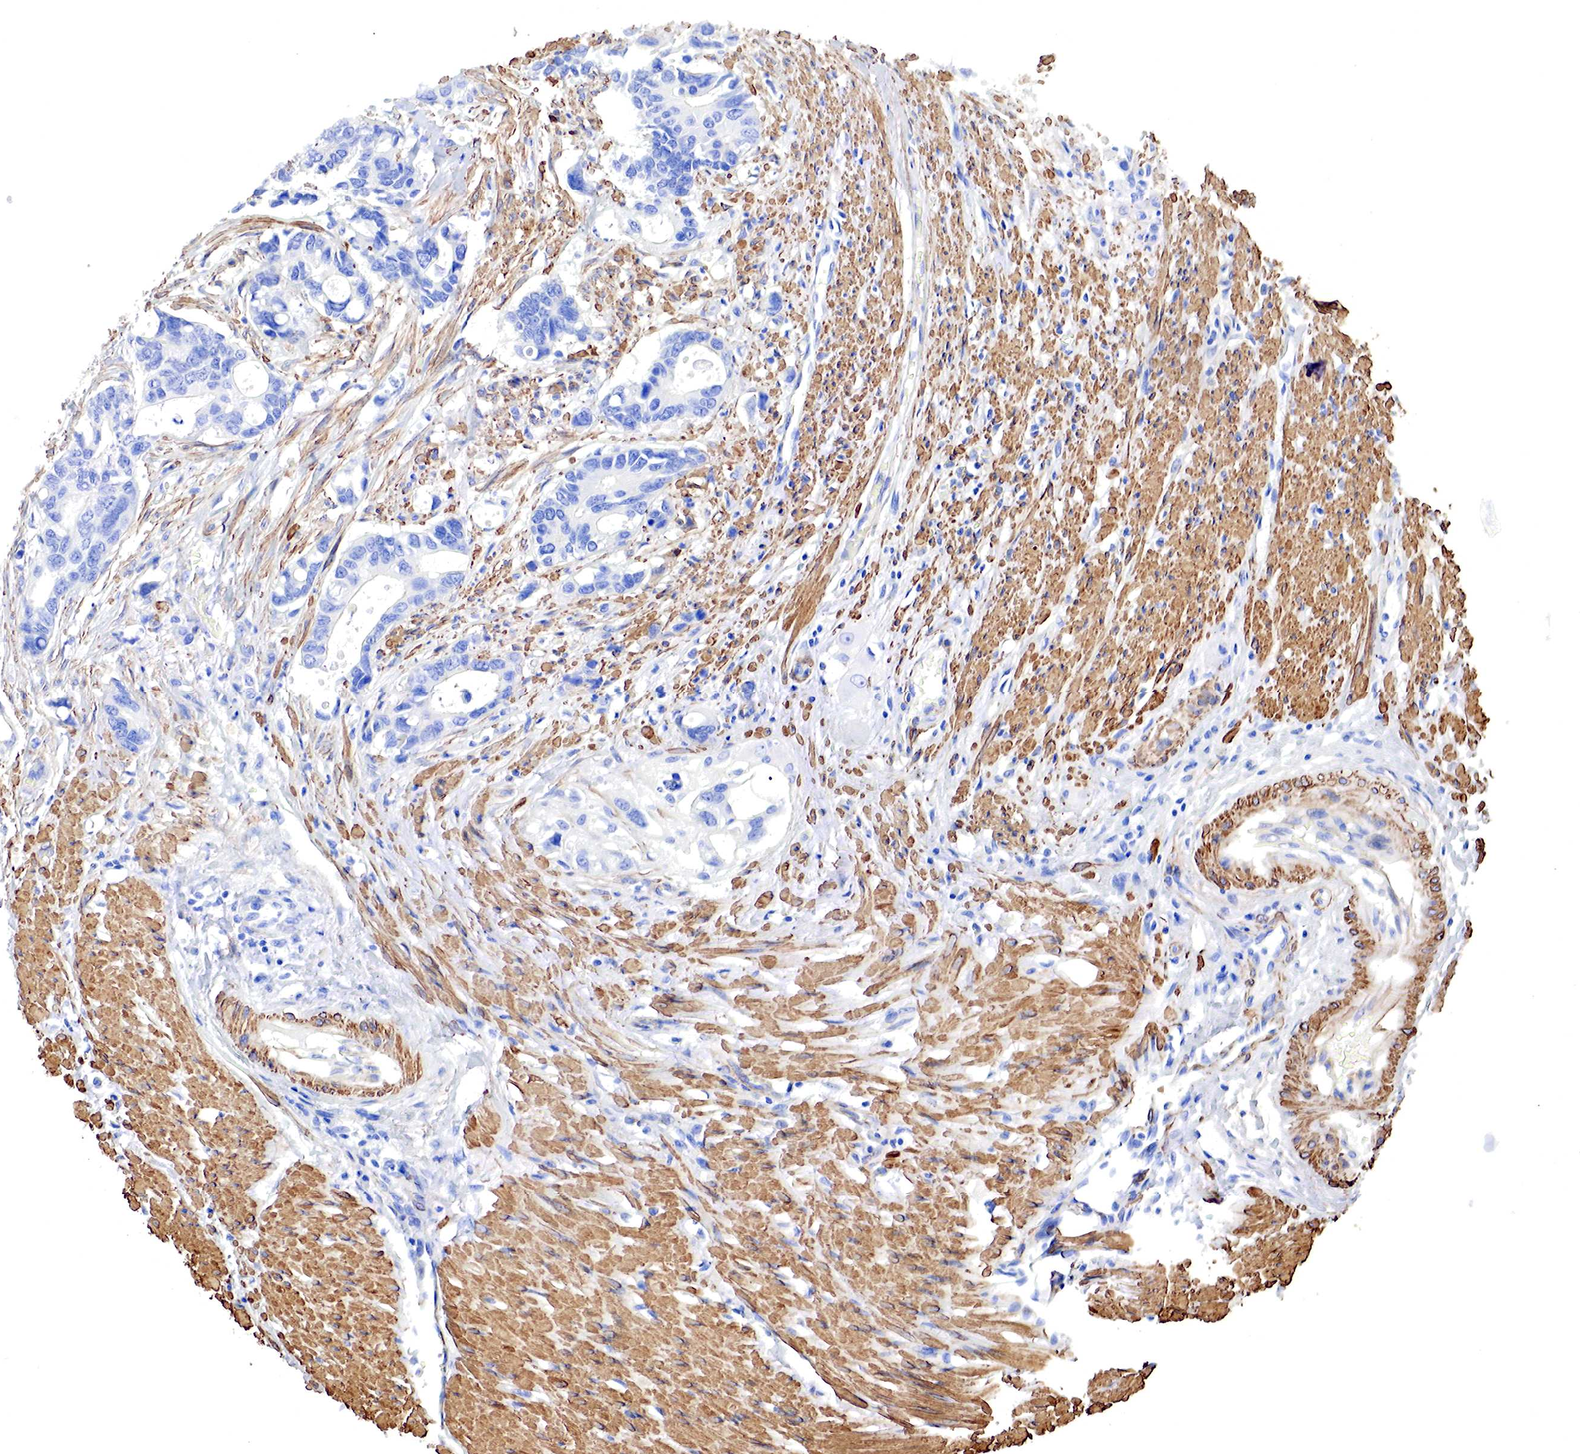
{"staining": {"intensity": "negative", "quantity": "none", "location": "none"}, "tissue": "colorectal cancer", "cell_type": "Tumor cells", "image_type": "cancer", "snomed": [{"axis": "morphology", "description": "Adenocarcinoma, NOS"}, {"axis": "topography", "description": "Colon"}], "caption": "Immunohistochemical staining of human colorectal cancer (adenocarcinoma) shows no significant expression in tumor cells.", "gene": "TPM1", "patient": {"sex": "male", "age": 49}}